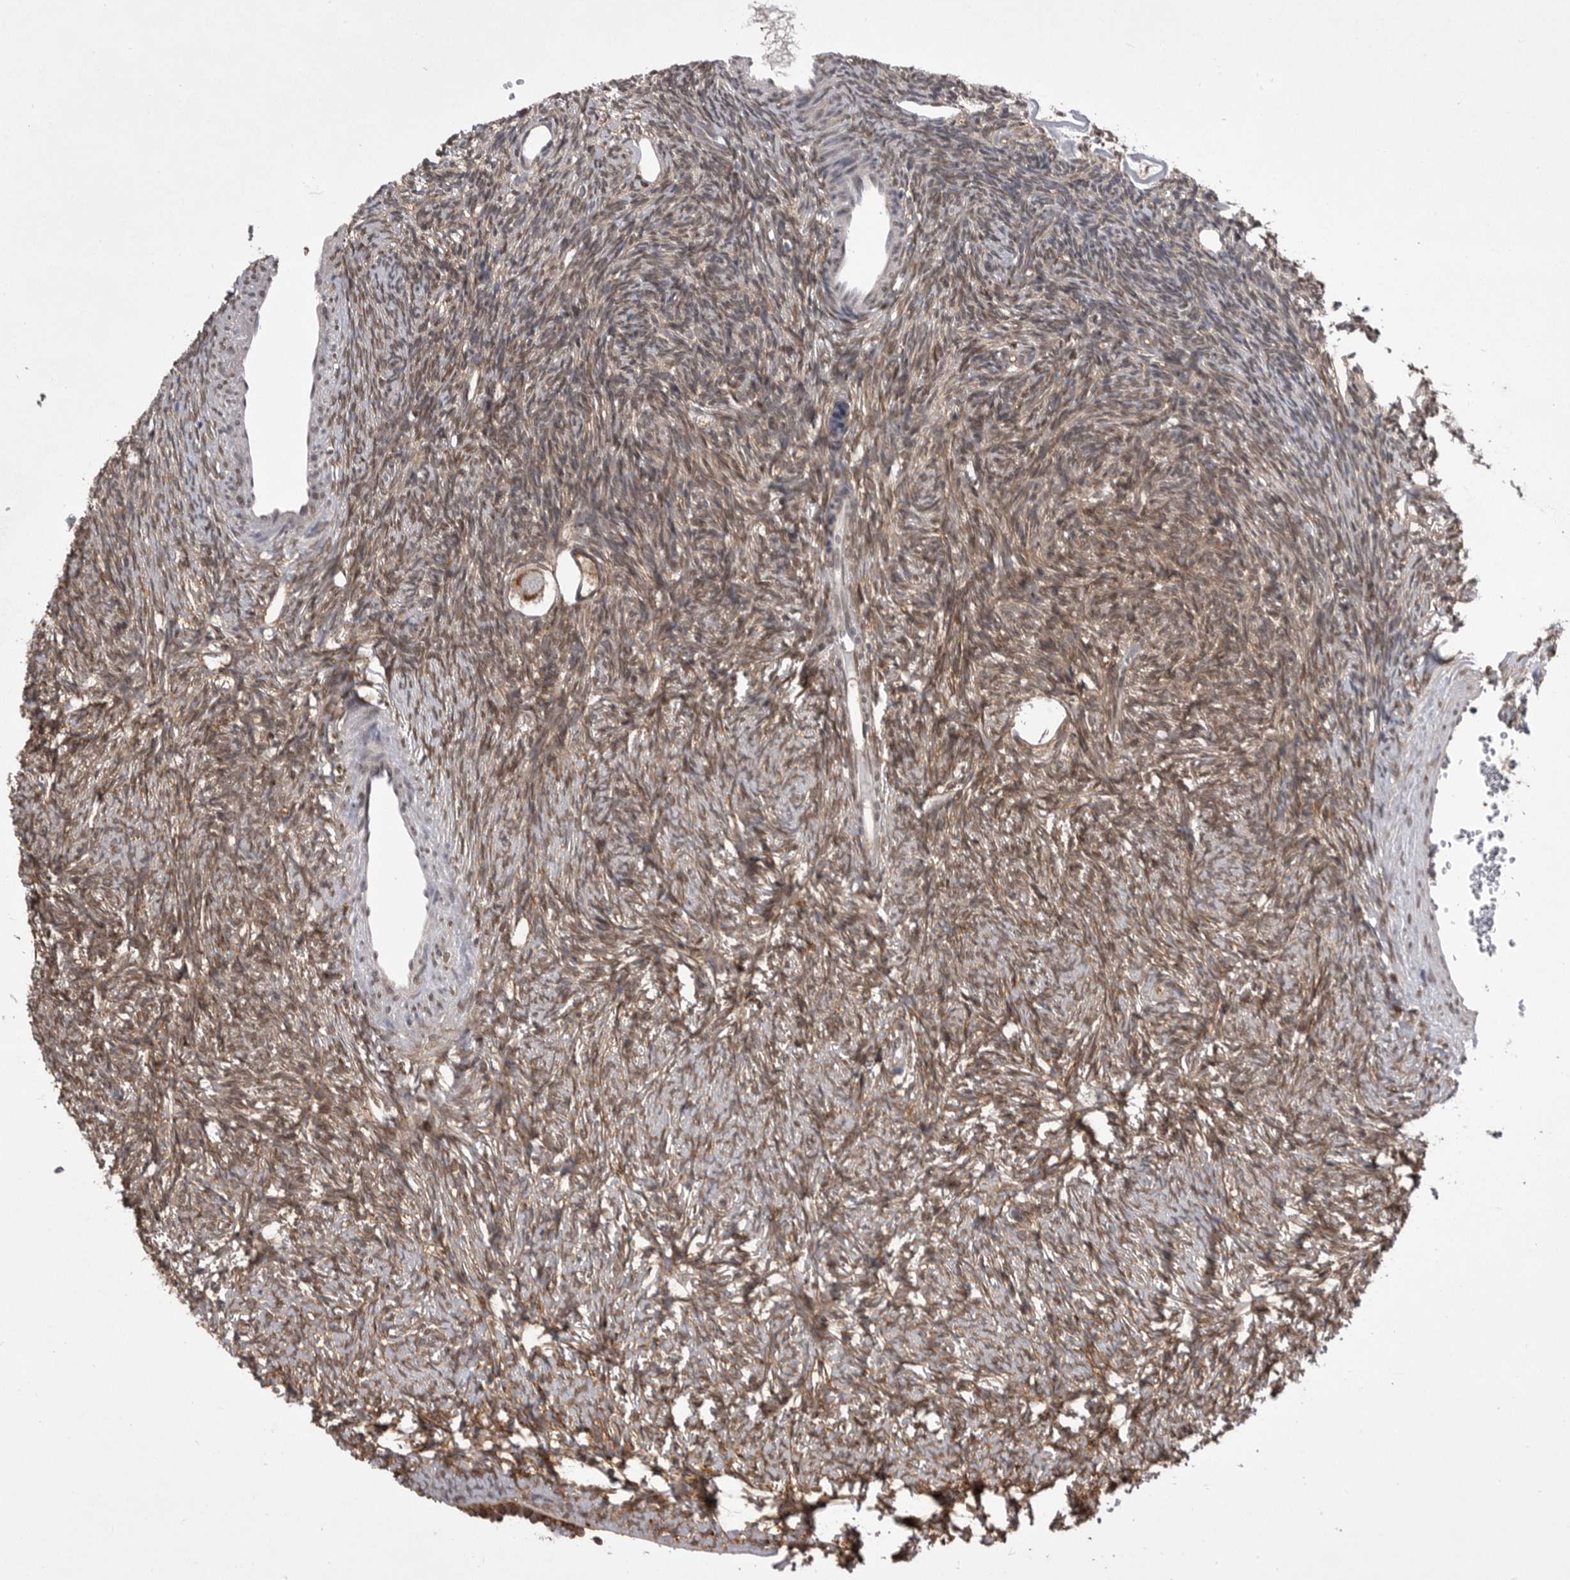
{"staining": {"intensity": "moderate", "quantity": ">75%", "location": "cytoplasmic/membranous"}, "tissue": "ovary", "cell_type": "Follicle cells", "image_type": "normal", "snomed": [{"axis": "morphology", "description": "Normal tissue, NOS"}, {"axis": "topography", "description": "Ovary"}], "caption": "Protein staining by immunohistochemistry displays moderate cytoplasmic/membranous expression in approximately >75% of follicle cells in unremarkable ovary.", "gene": "ABL1", "patient": {"sex": "female", "age": 34}}